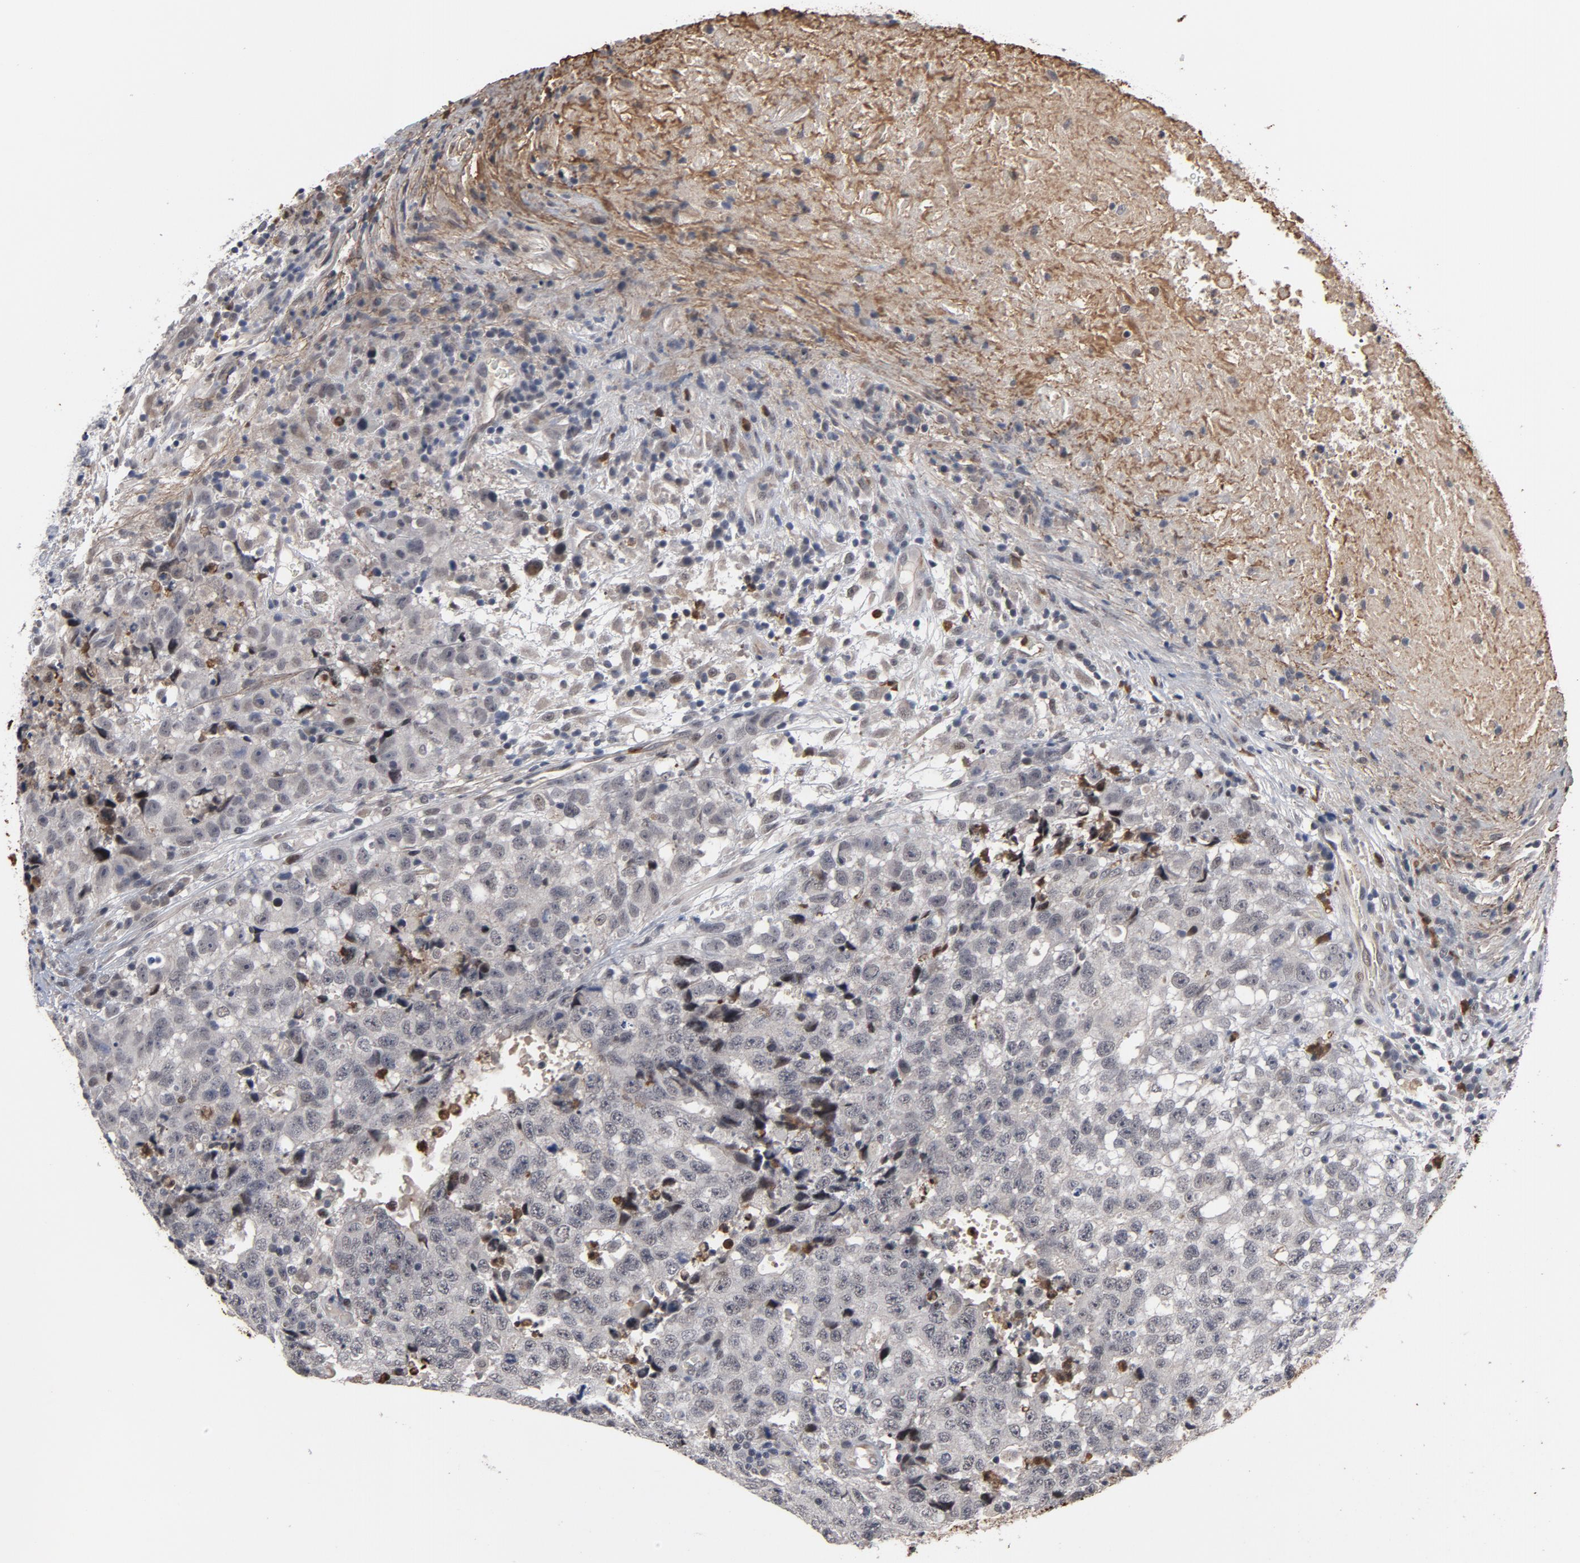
{"staining": {"intensity": "negative", "quantity": "none", "location": "none"}, "tissue": "testis cancer", "cell_type": "Tumor cells", "image_type": "cancer", "snomed": [{"axis": "morphology", "description": "Necrosis, NOS"}, {"axis": "morphology", "description": "Carcinoma, Embryonal, NOS"}, {"axis": "topography", "description": "Testis"}], "caption": "This is an immunohistochemistry (IHC) histopathology image of embryonal carcinoma (testis). There is no staining in tumor cells.", "gene": "RTL5", "patient": {"sex": "male", "age": 19}}